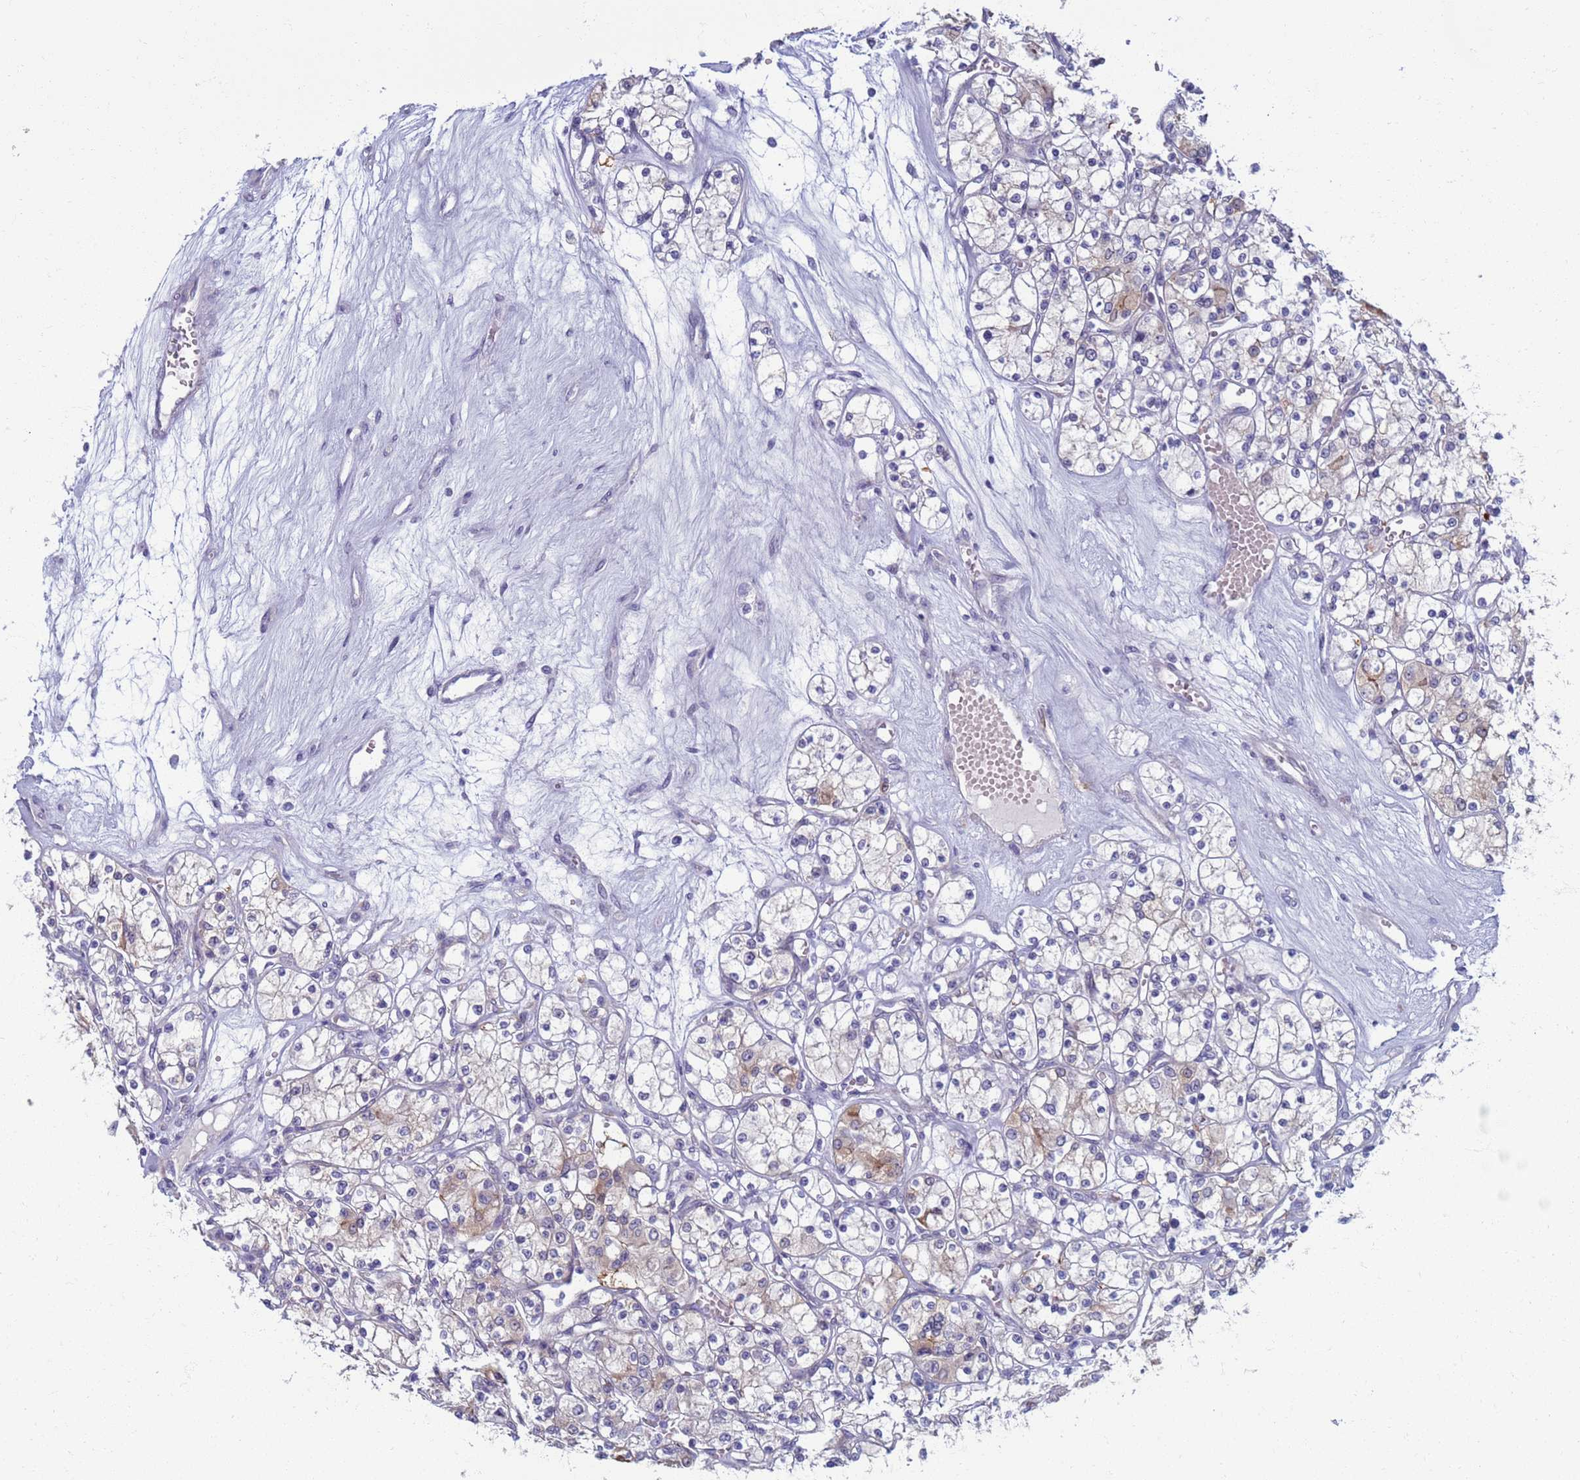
{"staining": {"intensity": "weak", "quantity": "<25%", "location": "cytoplasmic/membranous"}, "tissue": "renal cancer", "cell_type": "Tumor cells", "image_type": "cancer", "snomed": [{"axis": "morphology", "description": "Adenocarcinoma, NOS"}, {"axis": "topography", "description": "Kidney"}], "caption": "DAB immunohistochemical staining of renal cancer exhibits no significant positivity in tumor cells.", "gene": "CLCA2", "patient": {"sex": "female", "age": 59}}